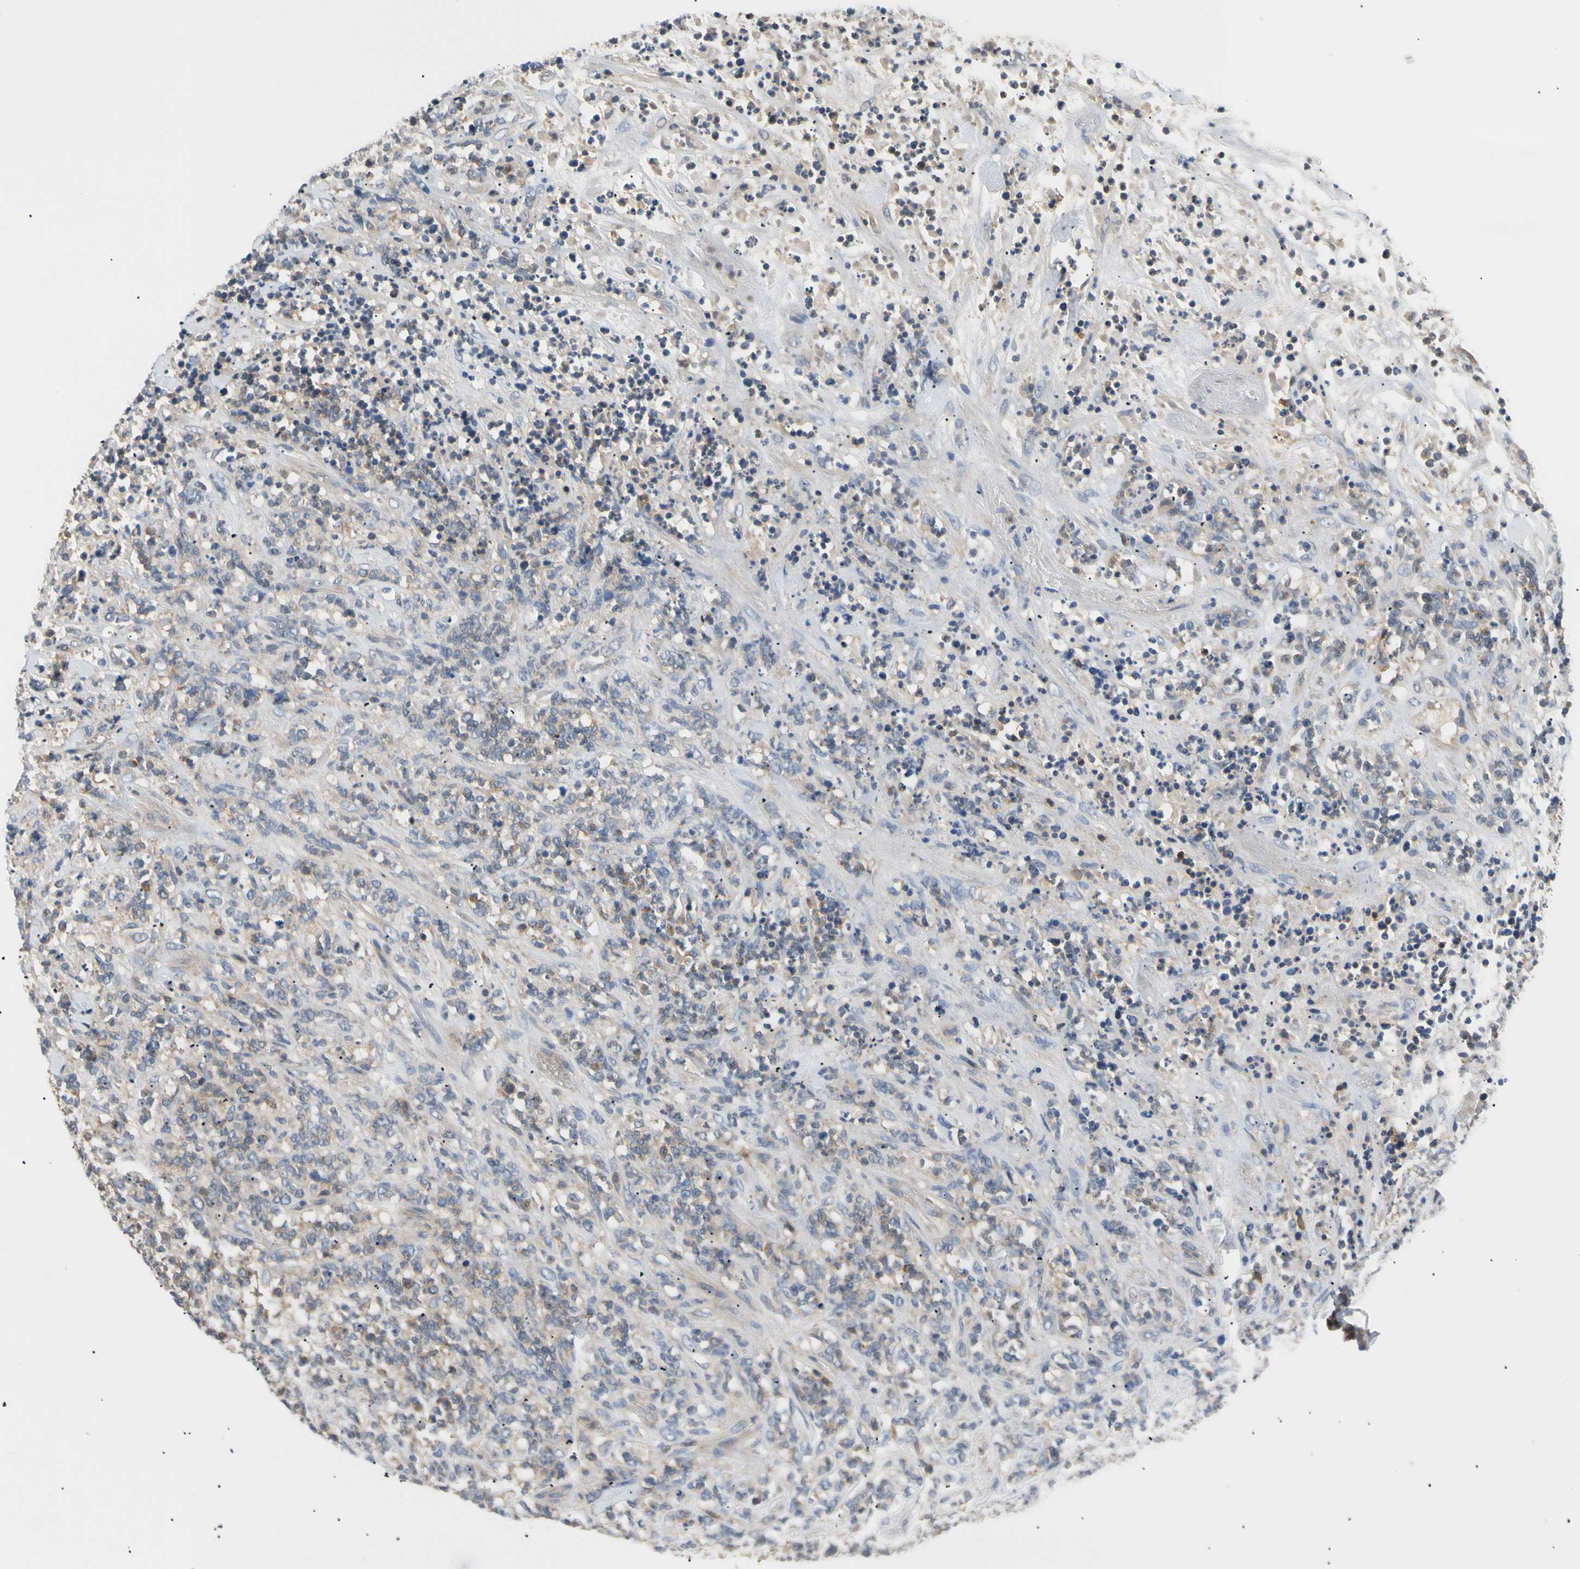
{"staining": {"intensity": "weak", "quantity": "<25%", "location": "cytoplasmic/membranous"}, "tissue": "lymphoma", "cell_type": "Tumor cells", "image_type": "cancer", "snomed": [{"axis": "morphology", "description": "Malignant lymphoma, non-Hodgkin's type, High grade"}, {"axis": "topography", "description": "Soft tissue"}], "caption": "High power microscopy micrograph of an immunohistochemistry image of high-grade malignant lymphoma, non-Hodgkin's type, revealing no significant expression in tumor cells.", "gene": "TNFRSF18", "patient": {"sex": "male", "age": 18}}